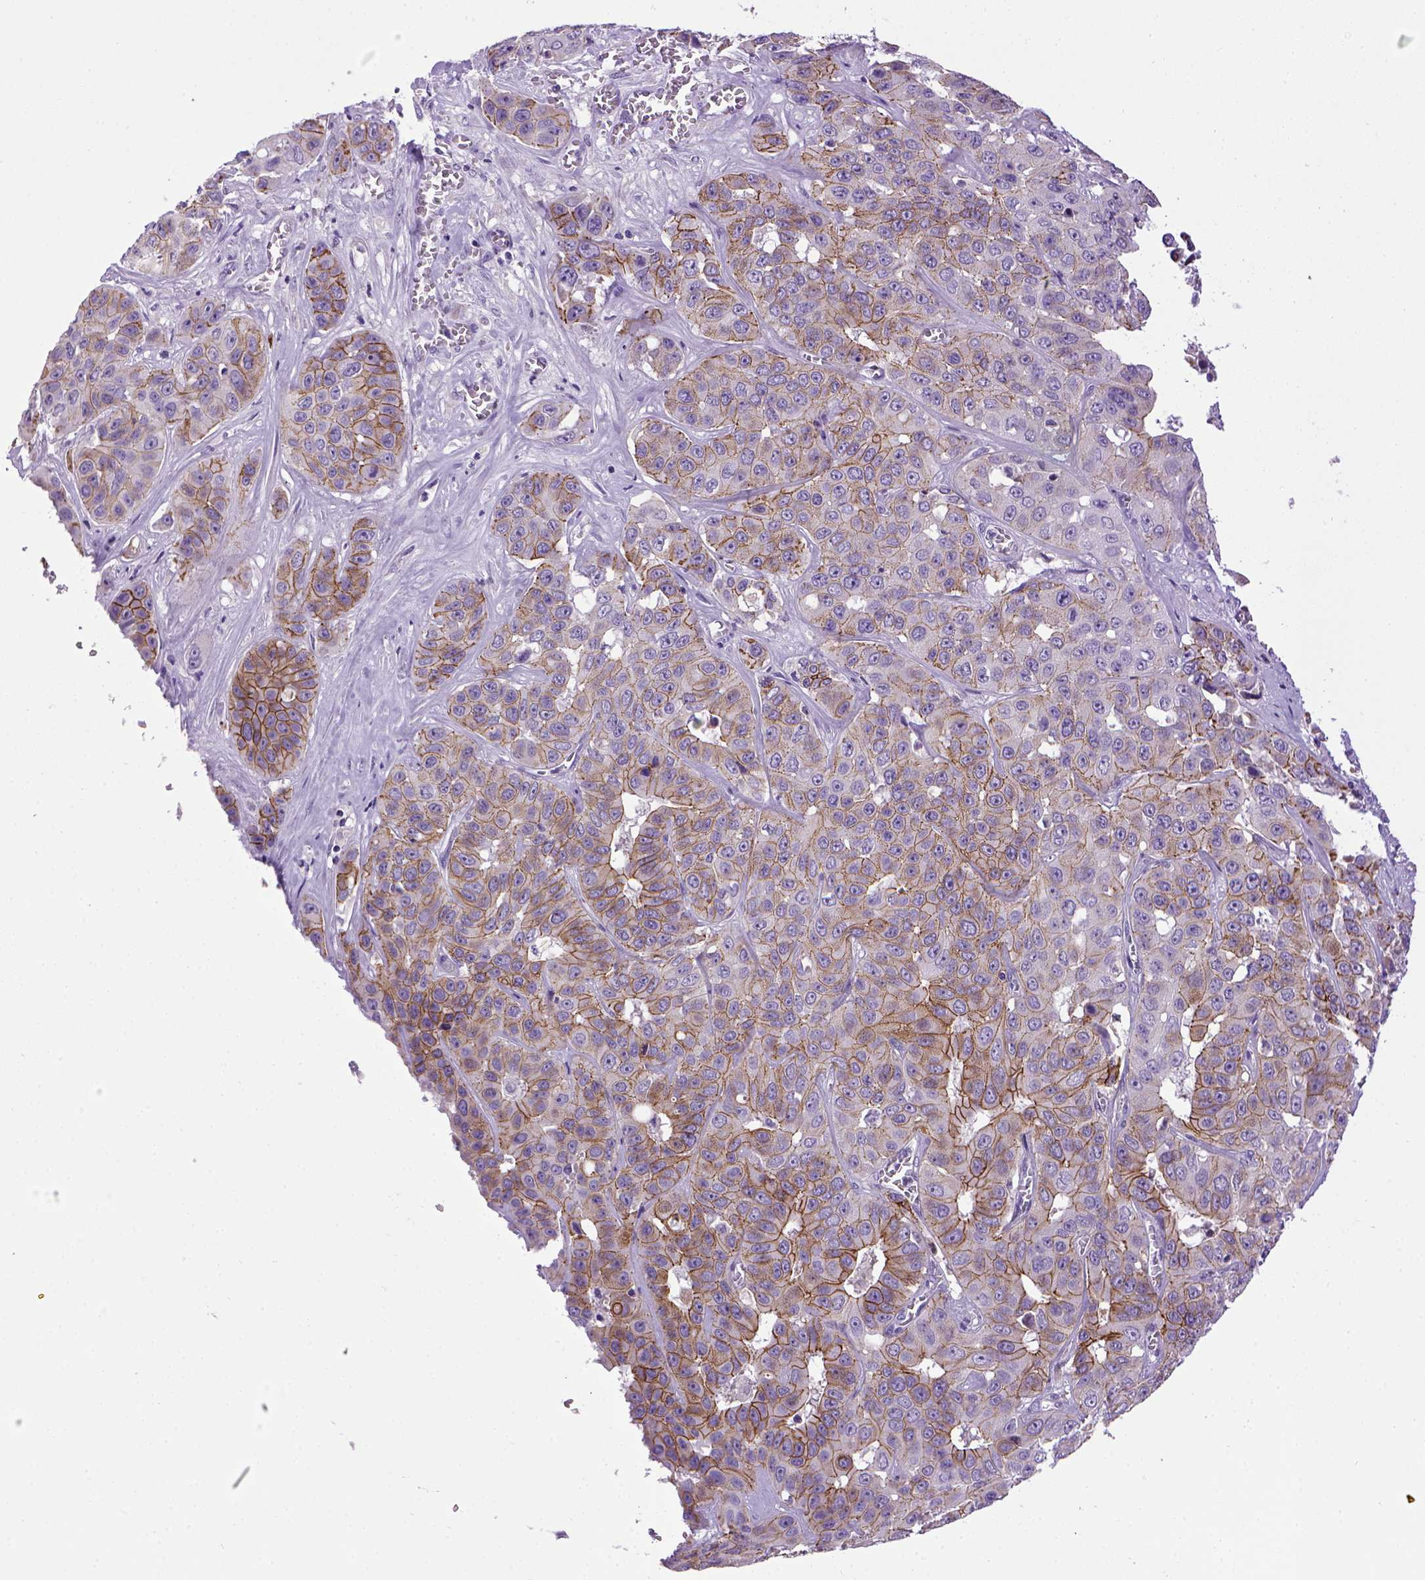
{"staining": {"intensity": "moderate", "quantity": ">75%", "location": "cytoplasmic/membranous"}, "tissue": "liver cancer", "cell_type": "Tumor cells", "image_type": "cancer", "snomed": [{"axis": "morphology", "description": "Cholangiocarcinoma"}, {"axis": "topography", "description": "Liver"}], "caption": "Liver cholangiocarcinoma stained with a brown dye shows moderate cytoplasmic/membranous positive positivity in approximately >75% of tumor cells.", "gene": "CDH1", "patient": {"sex": "female", "age": 52}}